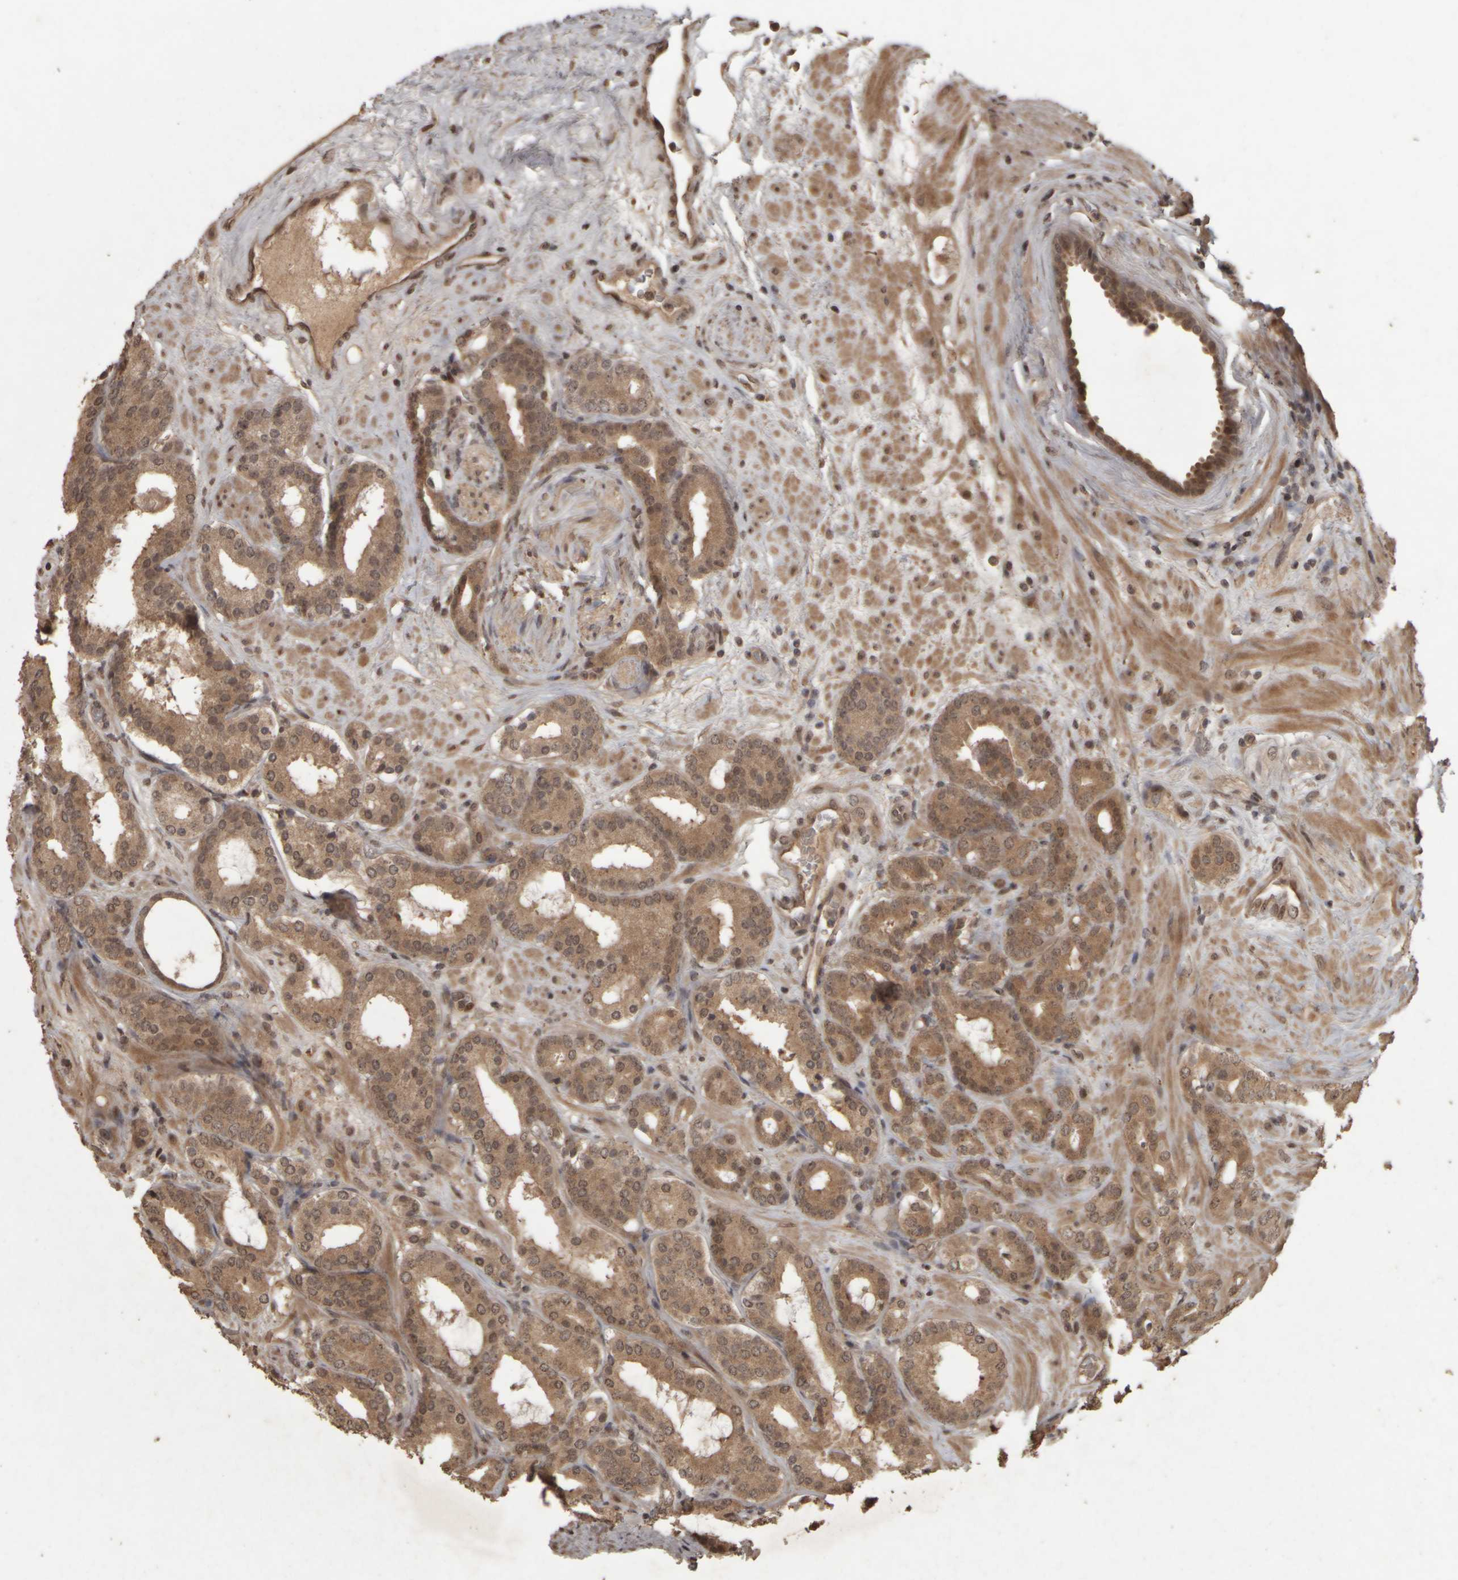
{"staining": {"intensity": "moderate", "quantity": ">75%", "location": "cytoplasmic/membranous"}, "tissue": "prostate cancer", "cell_type": "Tumor cells", "image_type": "cancer", "snomed": [{"axis": "morphology", "description": "Adenocarcinoma, Low grade"}, {"axis": "topography", "description": "Prostate"}], "caption": "Prostate cancer stained for a protein (brown) exhibits moderate cytoplasmic/membranous positive staining in about >75% of tumor cells.", "gene": "ACO1", "patient": {"sex": "male", "age": 69}}